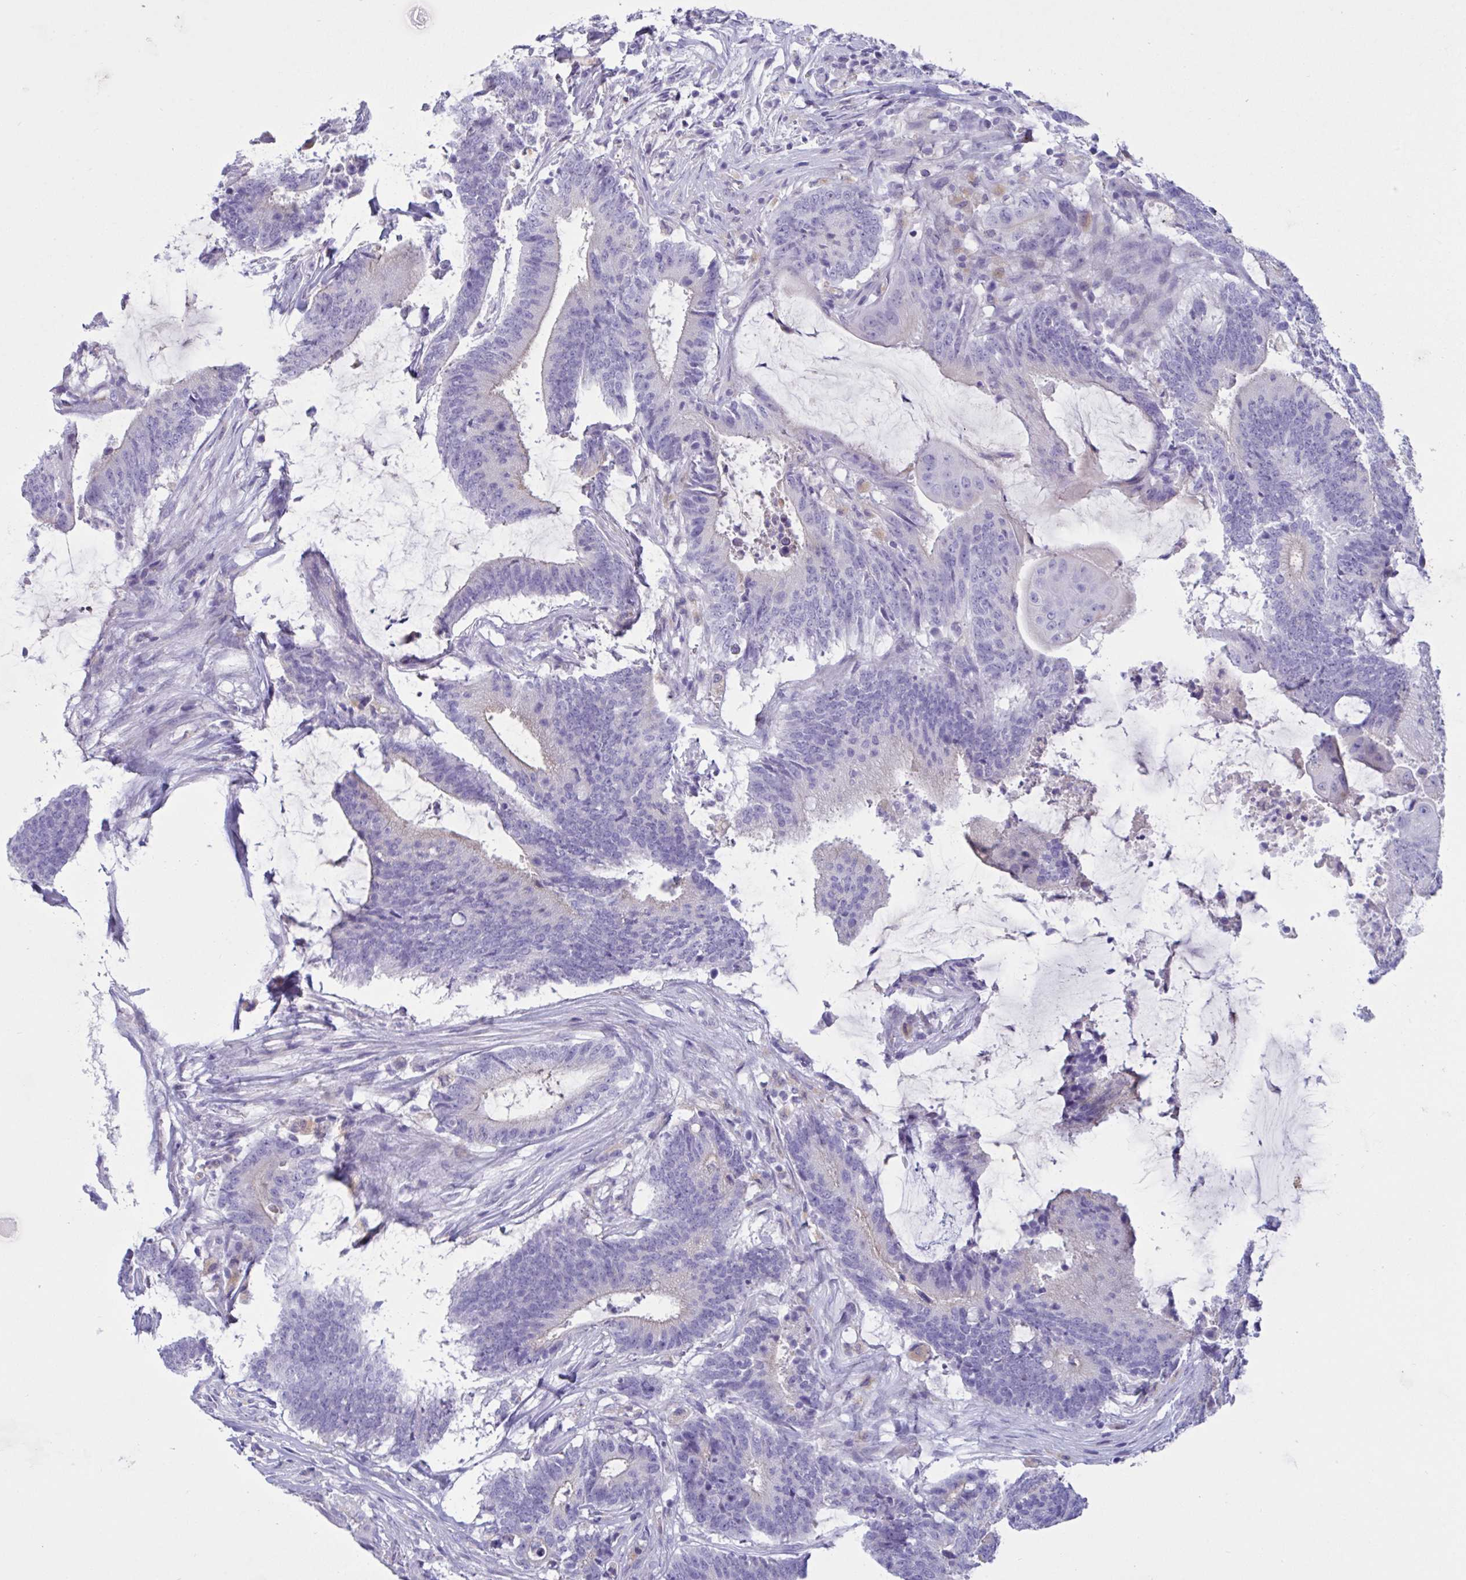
{"staining": {"intensity": "negative", "quantity": "none", "location": "none"}, "tissue": "colorectal cancer", "cell_type": "Tumor cells", "image_type": "cancer", "snomed": [{"axis": "morphology", "description": "Adenocarcinoma, NOS"}, {"axis": "topography", "description": "Colon"}], "caption": "IHC micrograph of neoplastic tissue: colorectal adenocarcinoma stained with DAB shows no significant protein positivity in tumor cells.", "gene": "RPL22L1", "patient": {"sex": "female", "age": 43}}